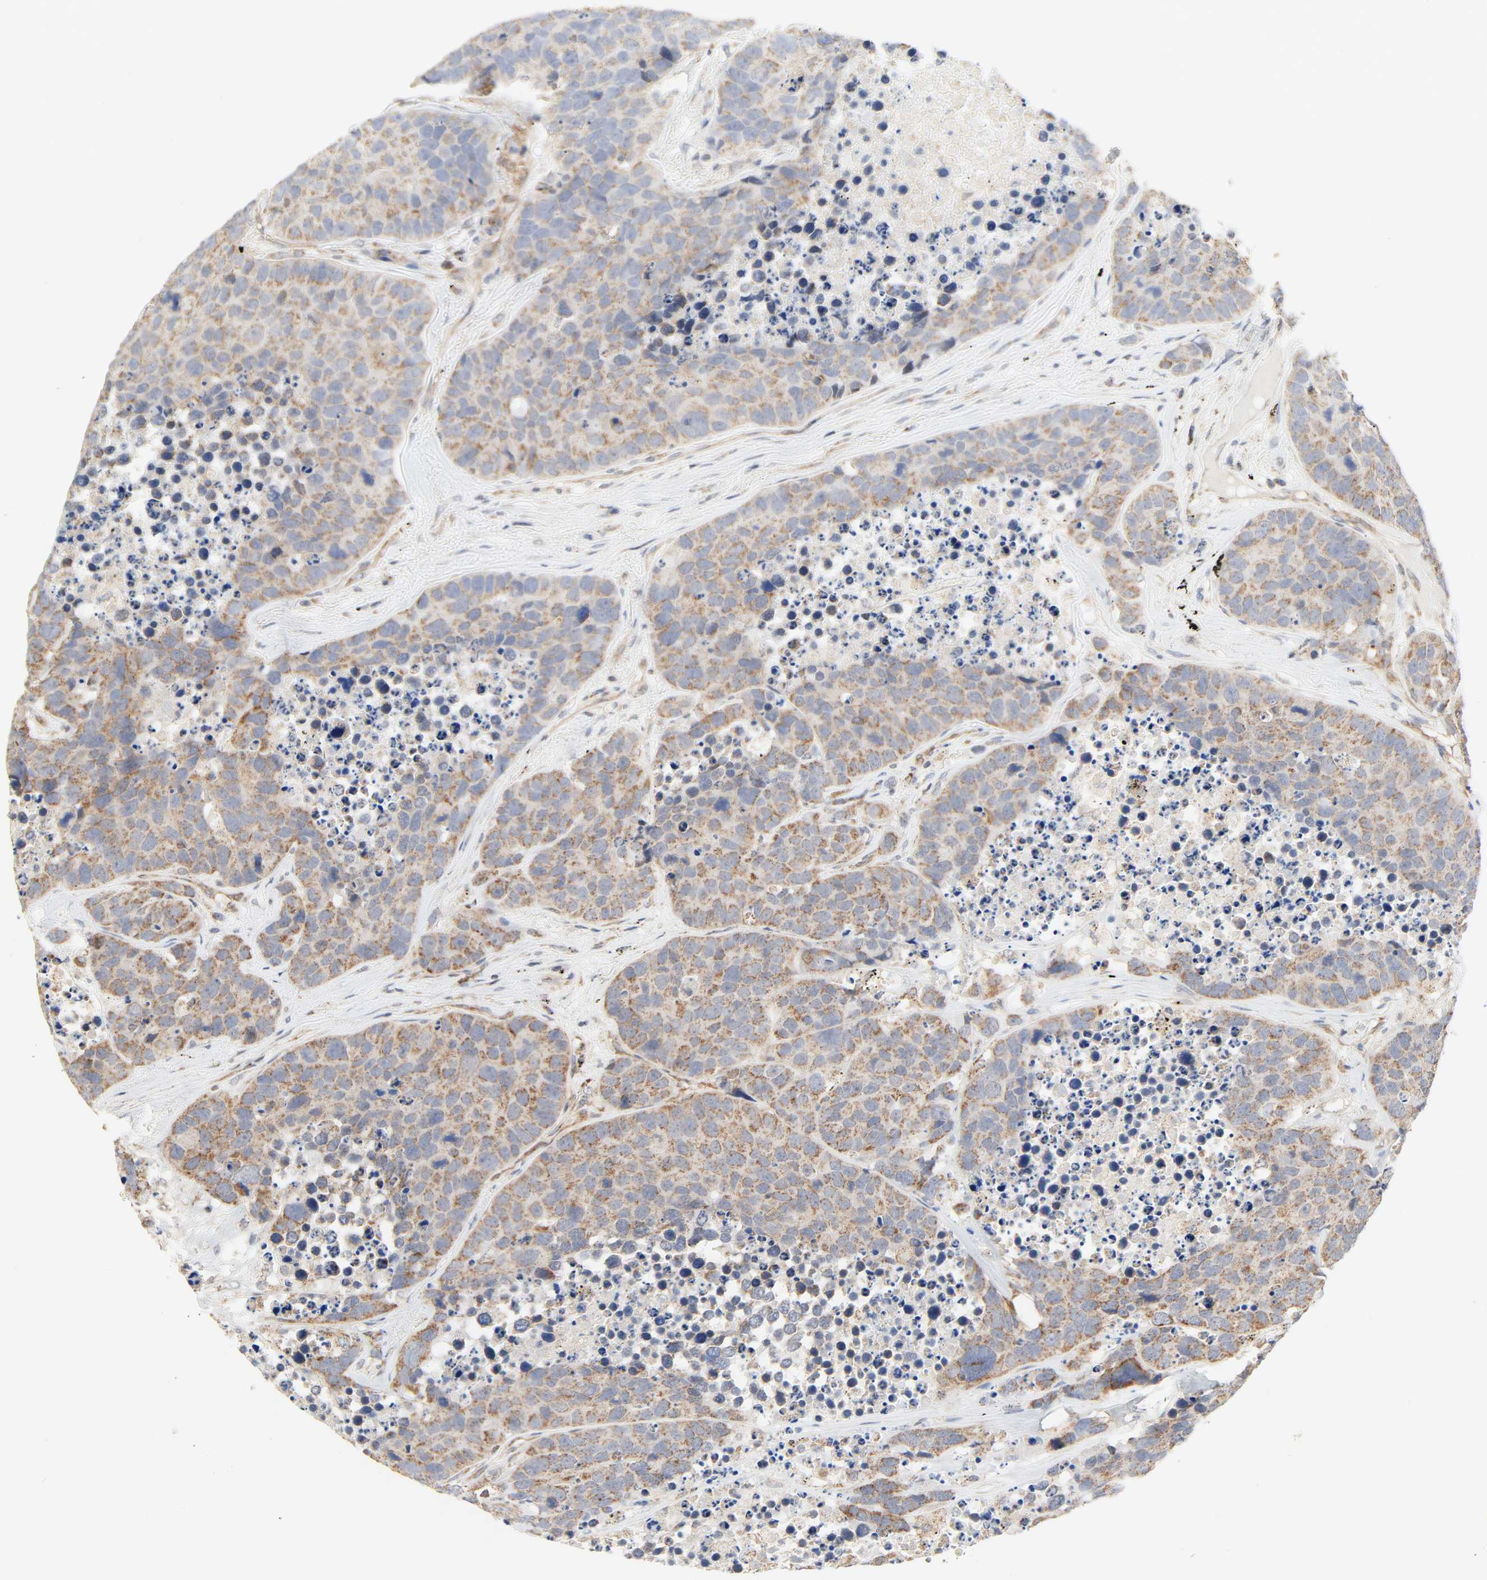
{"staining": {"intensity": "moderate", "quantity": ">75%", "location": "cytoplasmic/membranous"}, "tissue": "carcinoid", "cell_type": "Tumor cells", "image_type": "cancer", "snomed": [{"axis": "morphology", "description": "Carcinoid, malignant, NOS"}, {"axis": "topography", "description": "Lung"}], "caption": "This histopathology image reveals immunohistochemistry staining of human malignant carcinoid, with medium moderate cytoplasmic/membranous expression in approximately >75% of tumor cells.", "gene": "ZMAT5", "patient": {"sex": "male", "age": 60}}